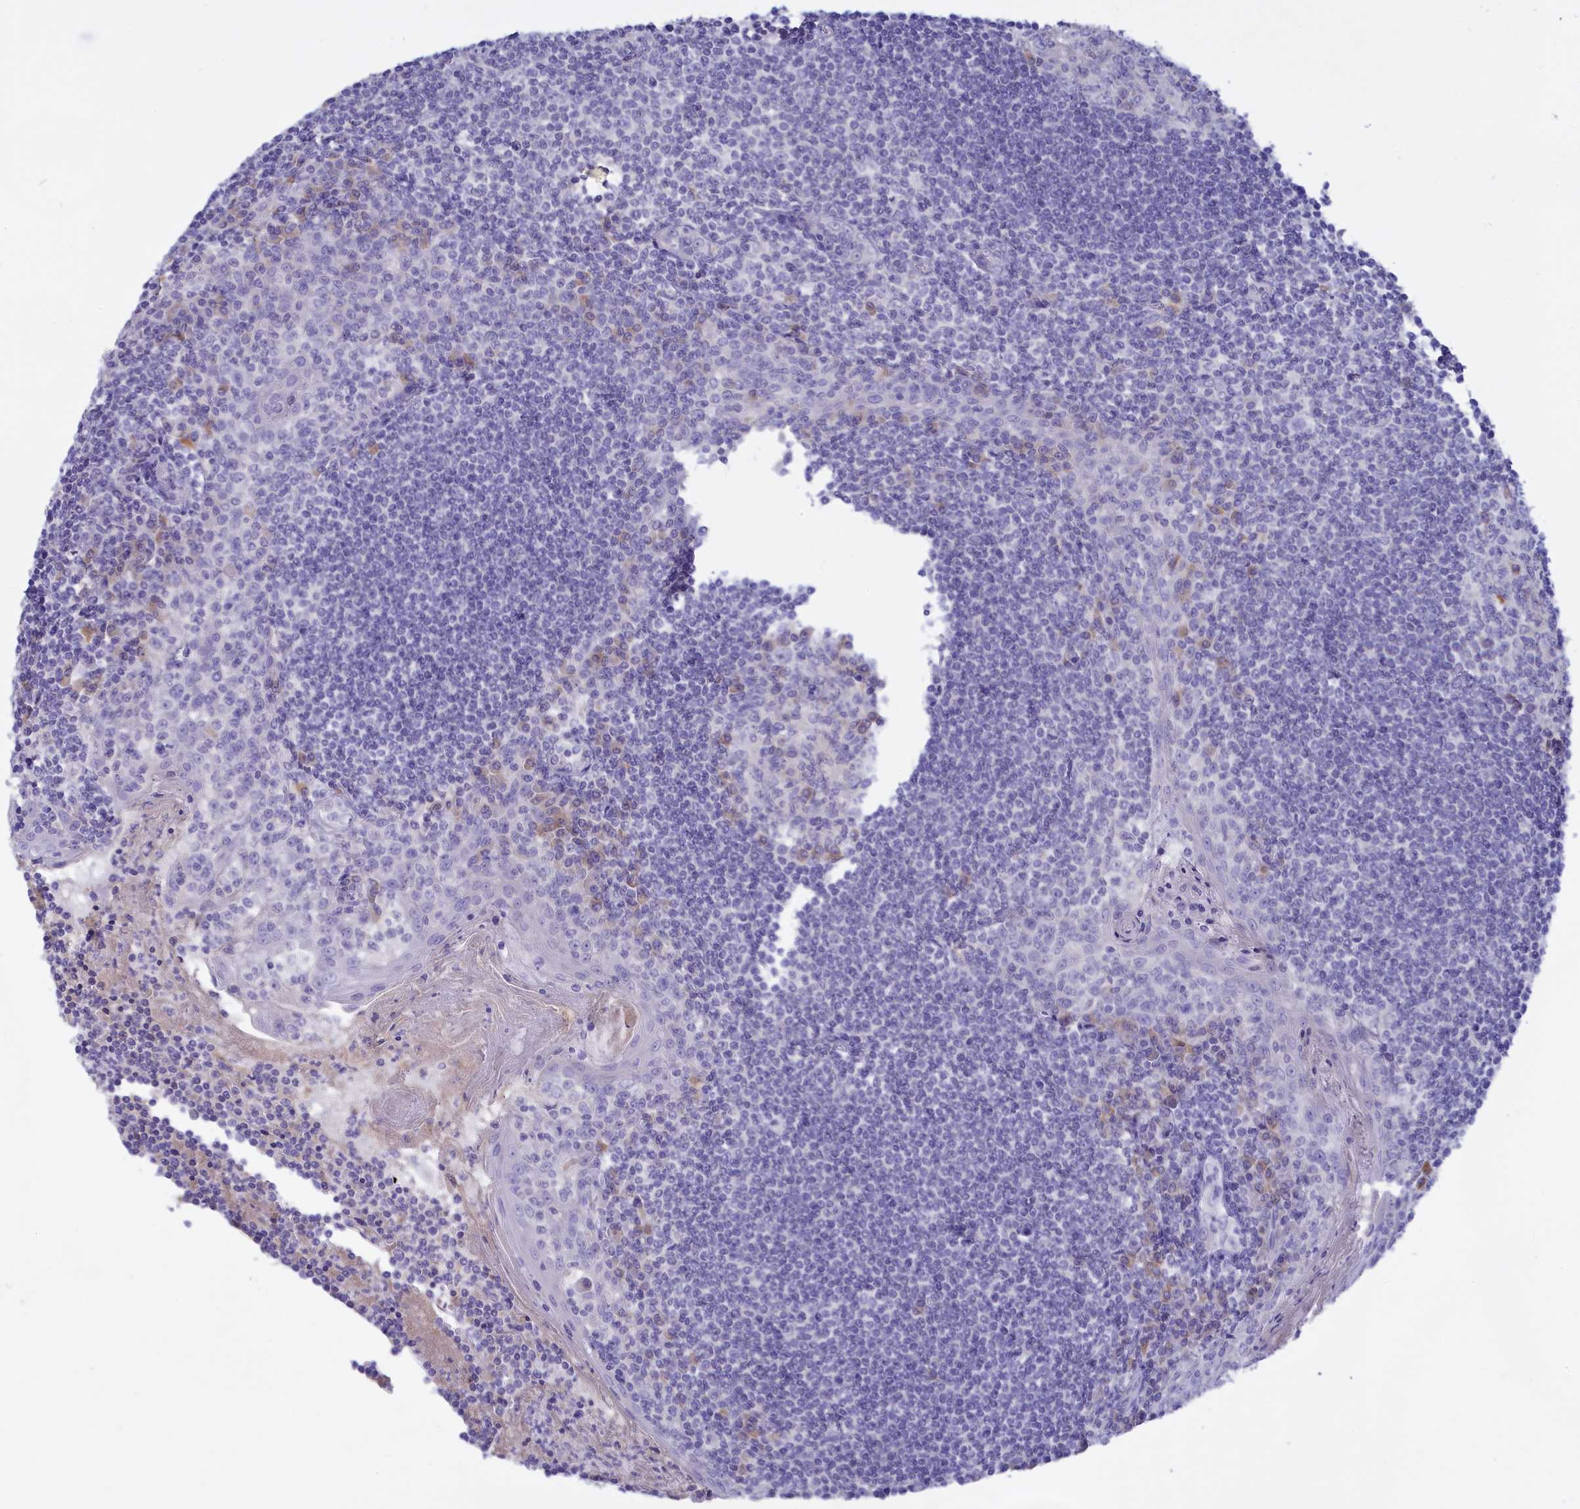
{"staining": {"intensity": "negative", "quantity": "none", "location": "none"}, "tissue": "tonsil", "cell_type": "Germinal center cells", "image_type": "normal", "snomed": [{"axis": "morphology", "description": "Normal tissue, NOS"}, {"axis": "topography", "description": "Tonsil"}], "caption": "There is no significant expression in germinal center cells of tonsil. Nuclei are stained in blue.", "gene": "ADGRA1", "patient": {"sex": "male", "age": 27}}